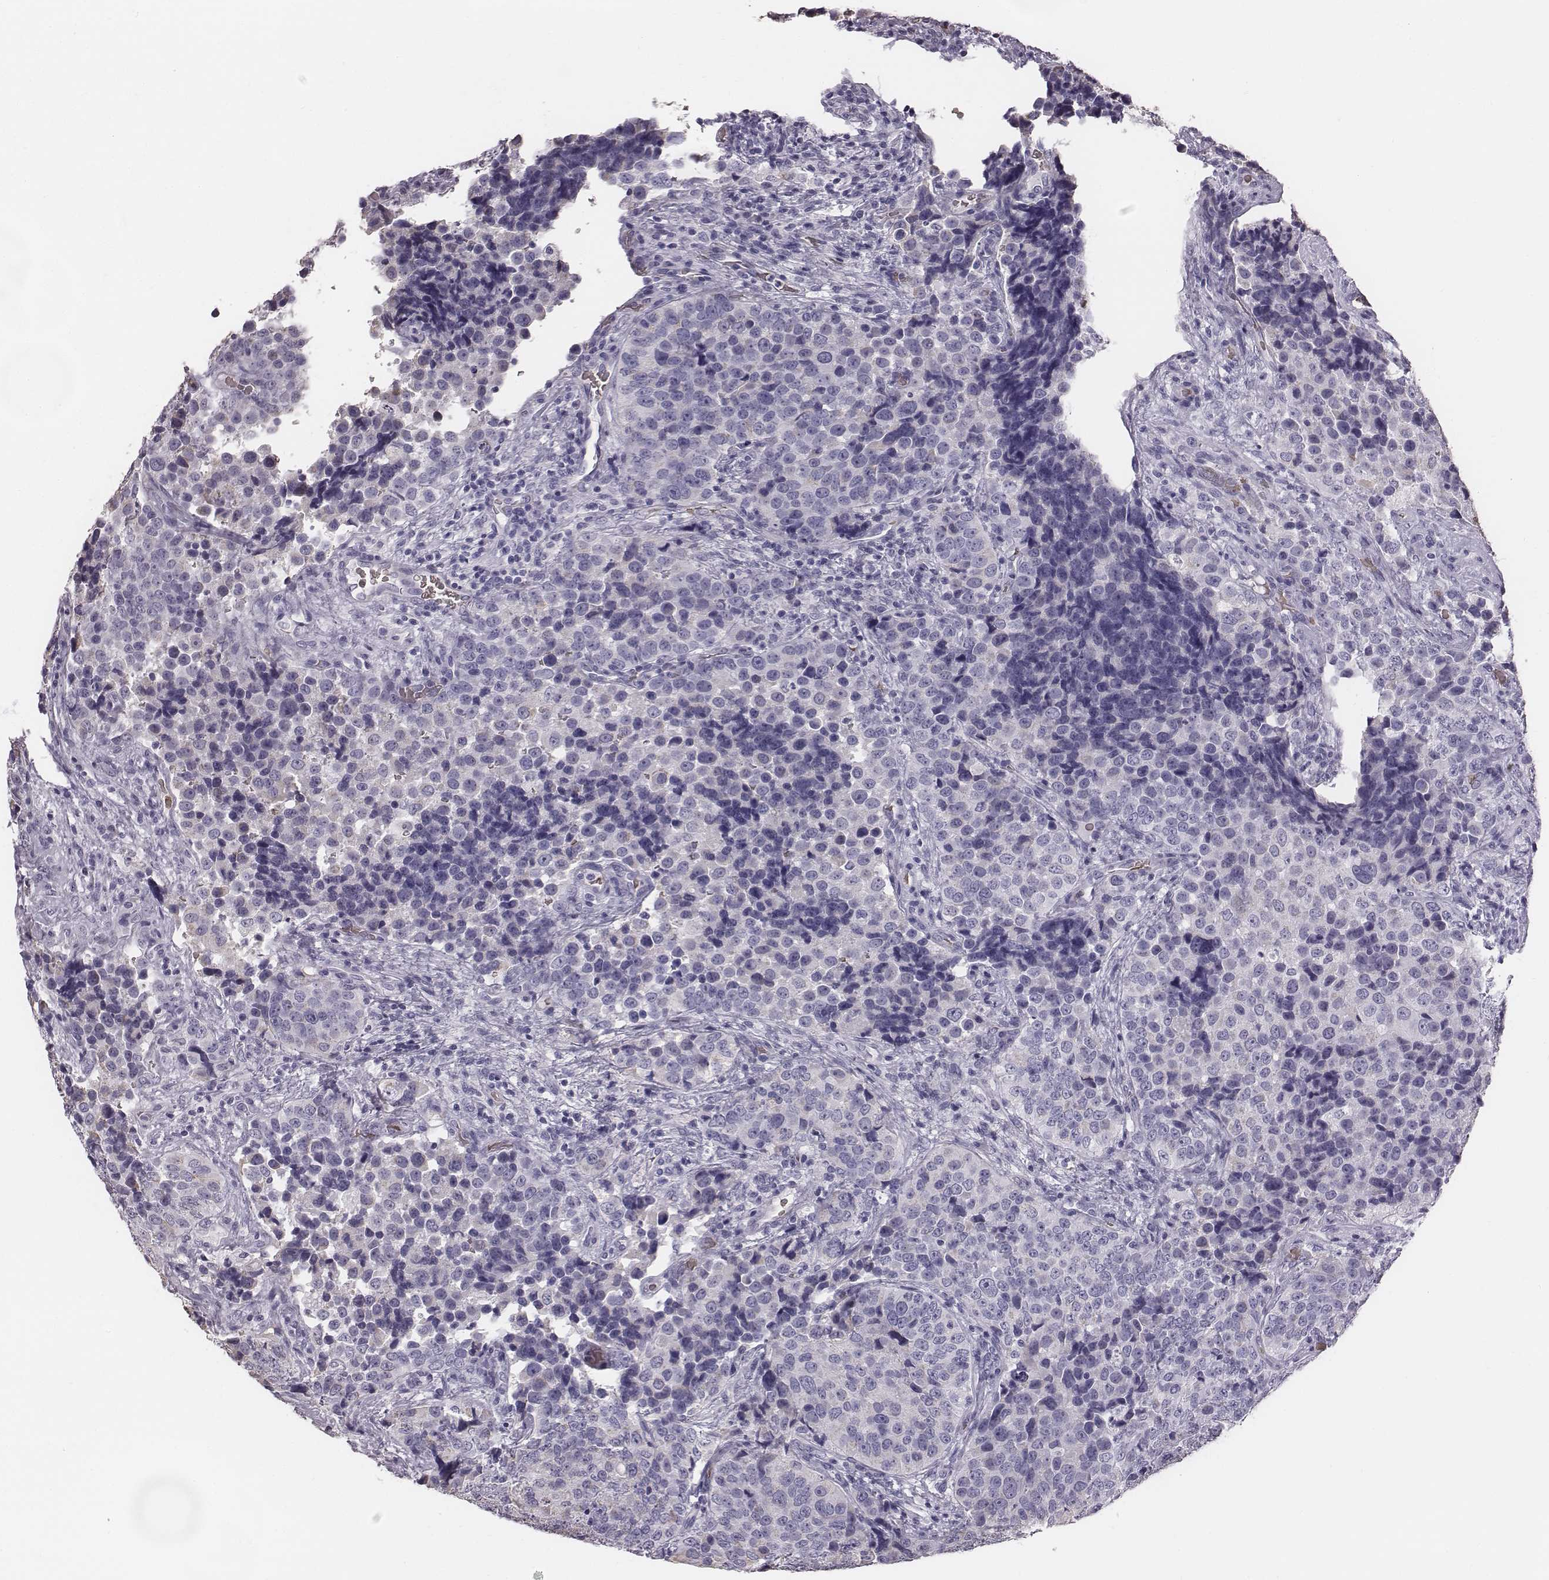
{"staining": {"intensity": "negative", "quantity": "none", "location": "none"}, "tissue": "urothelial cancer", "cell_type": "Tumor cells", "image_type": "cancer", "snomed": [{"axis": "morphology", "description": "Urothelial carcinoma, NOS"}, {"axis": "topography", "description": "Urinary bladder"}], "caption": "Urothelial cancer stained for a protein using immunohistochemistry (IHC) demonstrates no expression tumor cells.", "gene": "HBZ", "patient": {"sex": "male", "age": 52}}